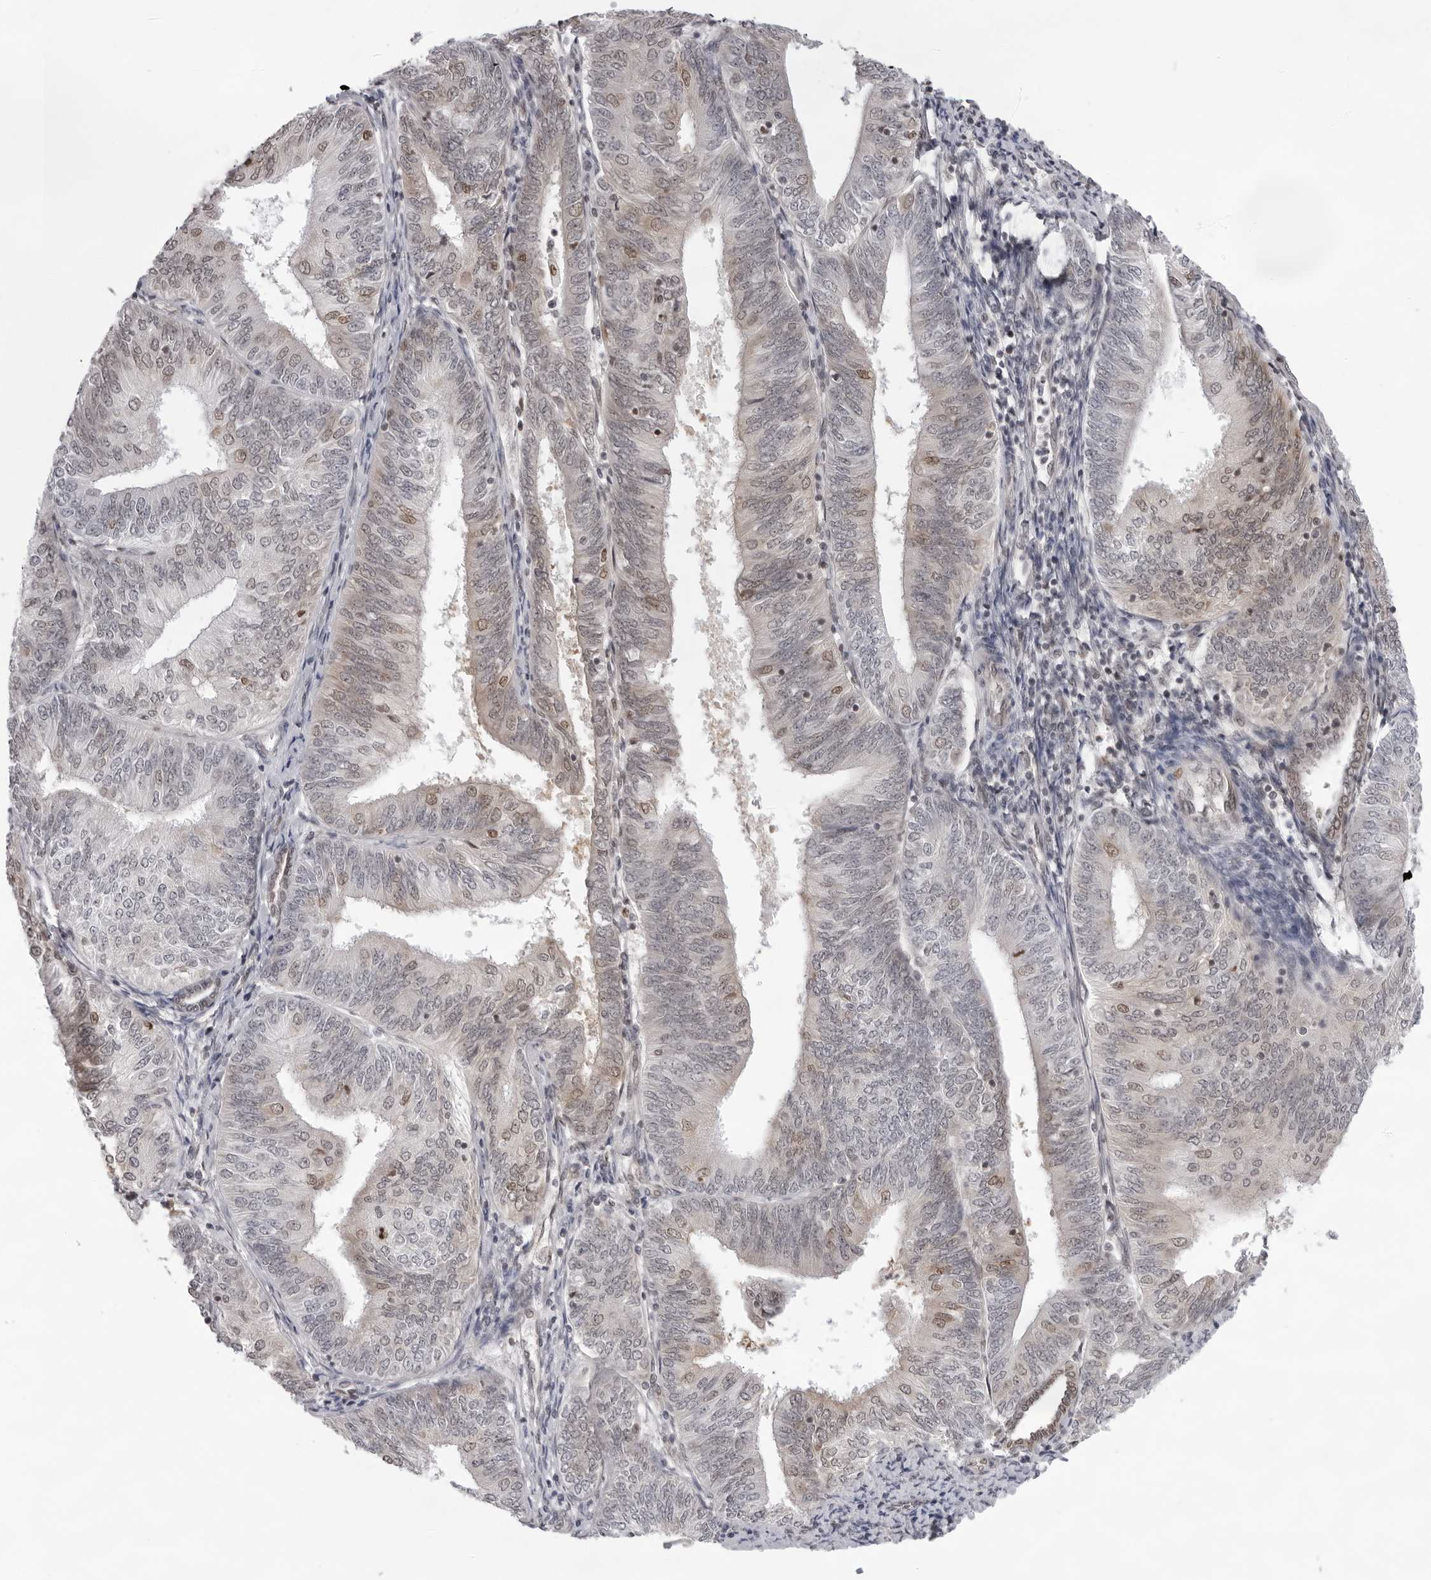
{"staining": {"intensity": "weak", "quantity": "<25%", "location": "nuclear"}, "tissue": "endometrial cancer", "cell_type": "Tumor cells", "image_type": "cancer", "snomed": [{"axis": "morphology", "description": "Adenocarcinoma, NOS"}, {"axis": "topography", "description": "Endometrium"}], "caption": "High magnification brightfield microscopy of endometrial cancer (adenocarcinoma) stained with DAB (brown) and counterstained with hematoxylin (blue): tumor cells show no significant staining.", "gene": "CASP7", "patient": {"sex": "female", "age": 58}}